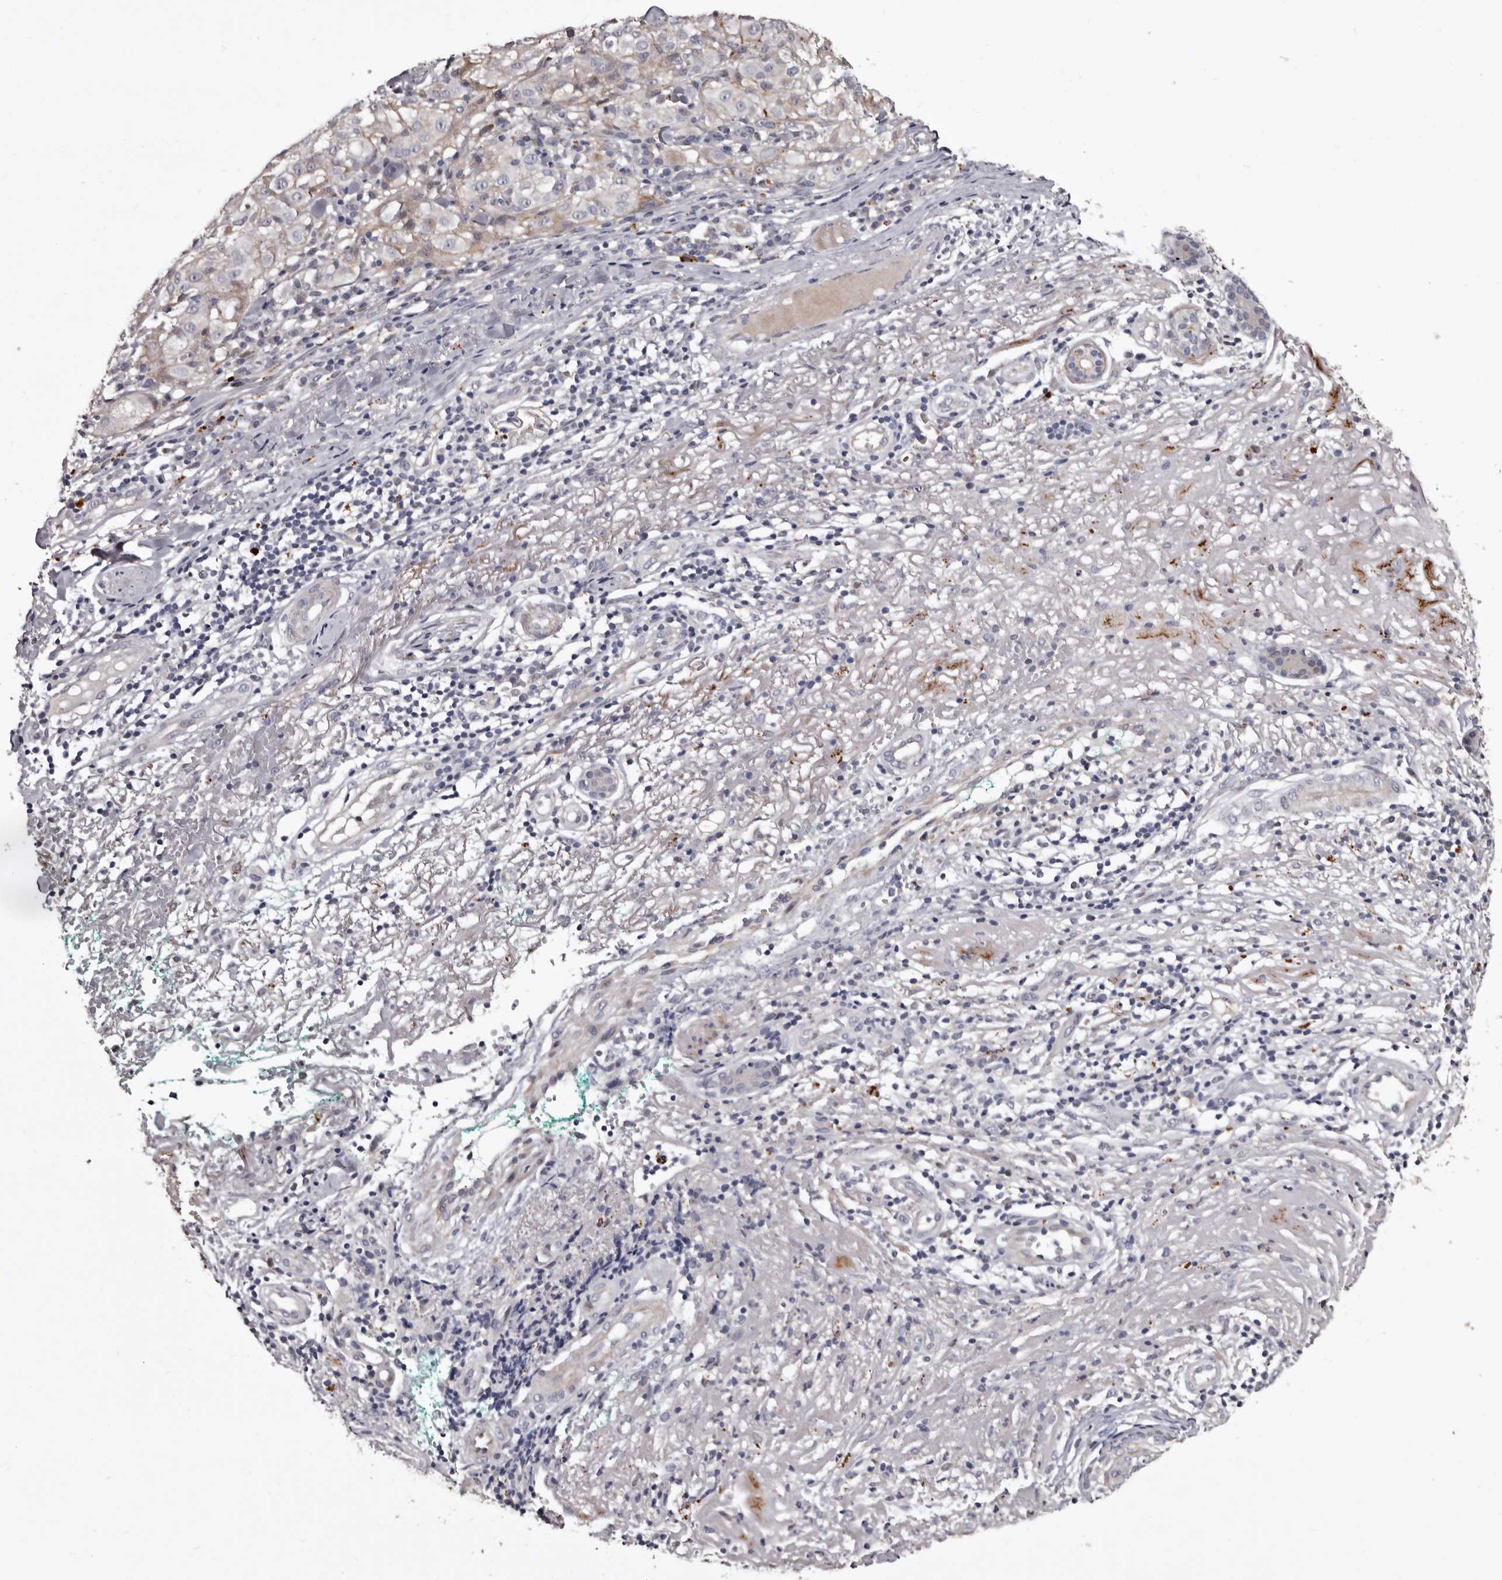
{"staining": {"intensity": "negative", "quantity": "none", "location": "none"}, "tissue": "melanoma", "cell_type": "Tumor cells", "image_type": "cancer", "snomed": [{"axis": "morphology", "description": "Necrosis, NOS"}, {"axis": "morphology", "description": "Malignant melanoma, NOS"}, {"axis": "topography", "description": "Skin"}], "caption": "High power microscopy photomicrograph of an immunohistochemistry histopathology image of malignant melanoma, revealing no significant staining in tumor cells.", "gene": "SLC10A4", "patient": {"sex": "female", "age": 87}}